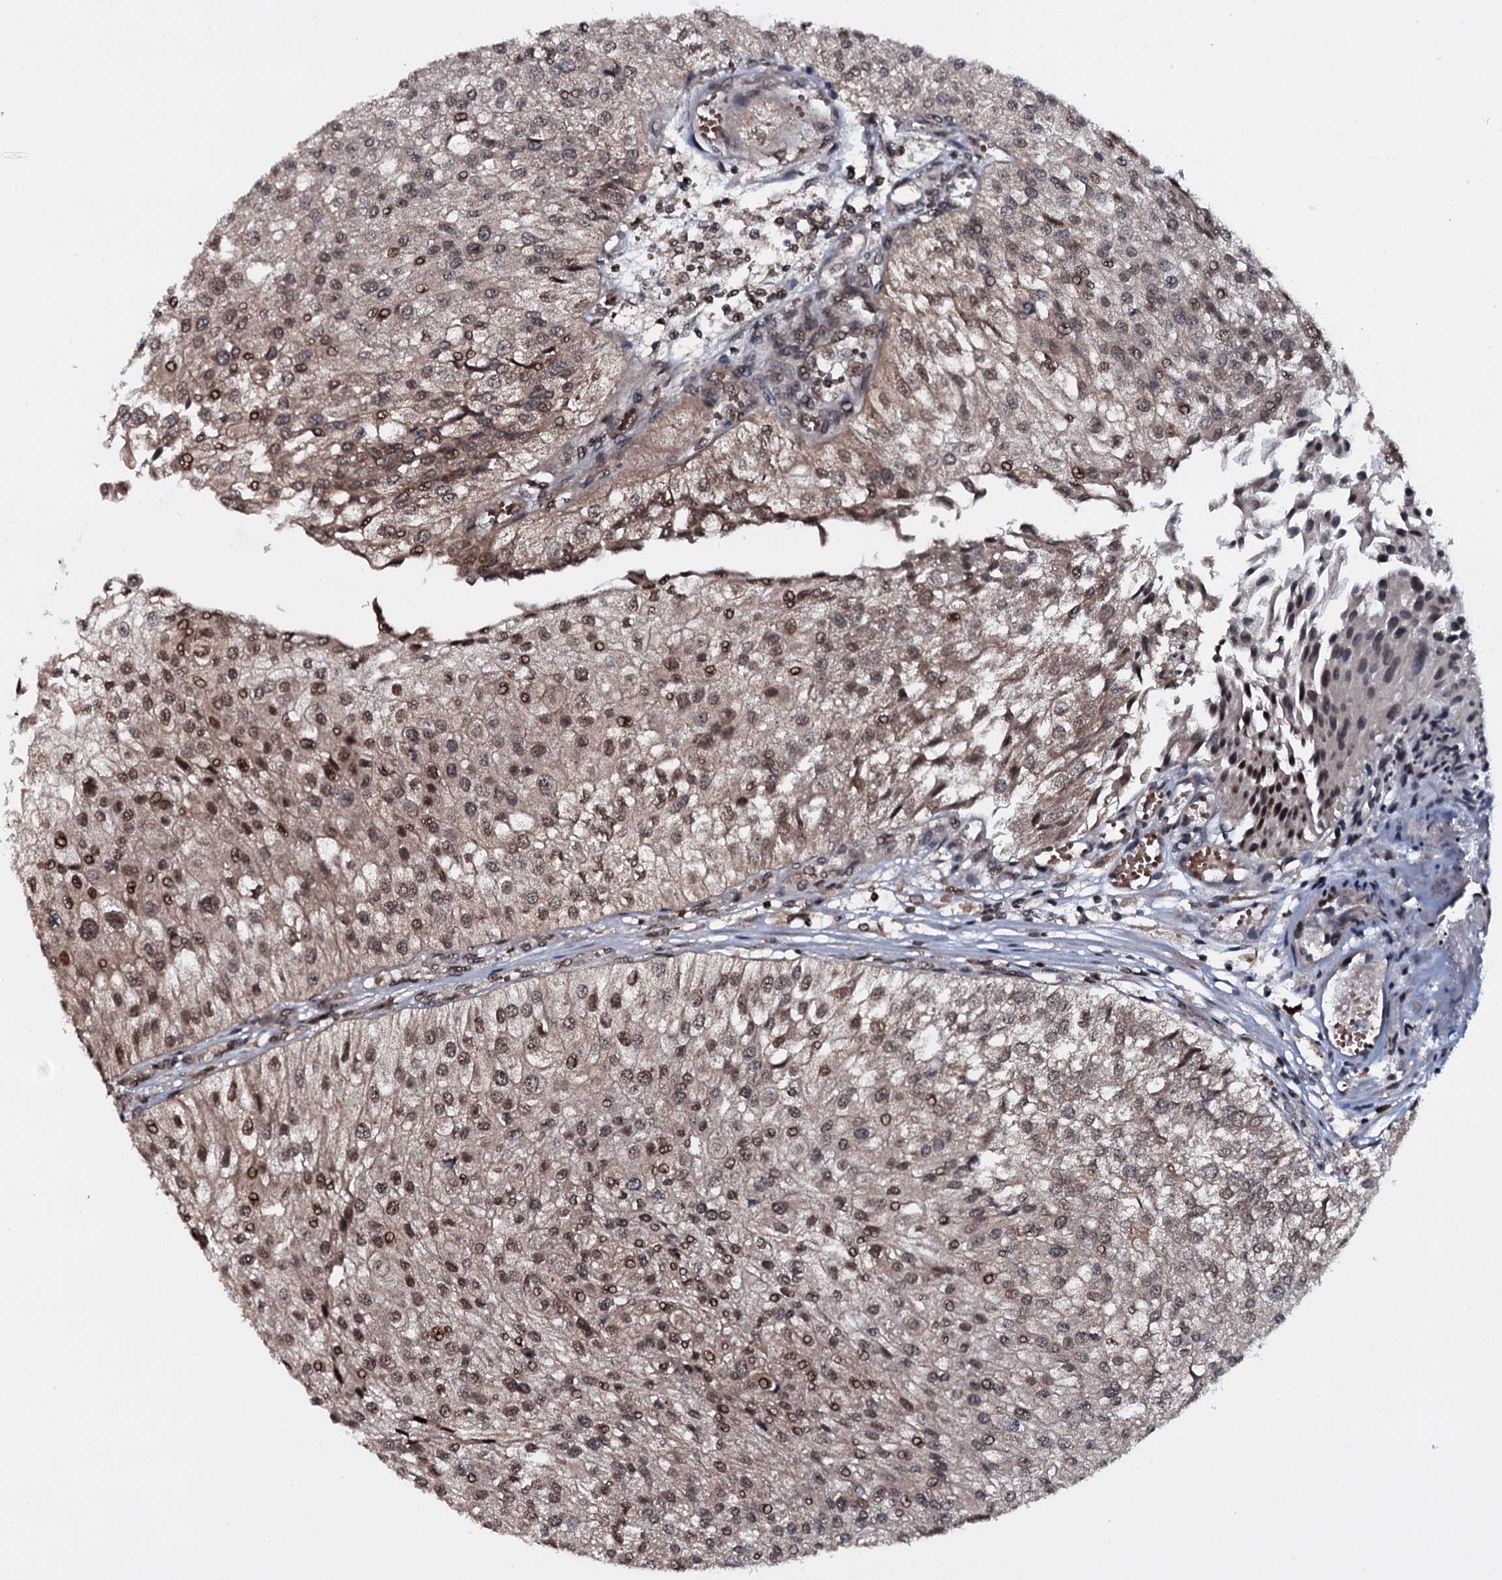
{"staining": {"intensity": "moderate", "quantity": ">75%", "location": "nuclear"}, "tissue": "urothelial cancer", "cell_type": "Tumor cells", "image_type": "cancer", "snomed": [{"axis": "morphology", "description": "Urothelial carcinoma, Low grade"}, {"axis": "topography", "description": "Urinary bladder"}], "caption": "Immunohistochemistry (IHC) staining of urothelial cancer, which demonstrates medium levels of moderate nuclear expression in approximately >75% of tumor cells indicating moderate nuclear protein expression. The staining was performed using DAB (3,3'-diaminobenzidine) (brown) for protein detection and nuclei were counterstained in hematoxylin (blue).", "gene": "HDDC3", "patient": {"sex": "female", "age": 89}}